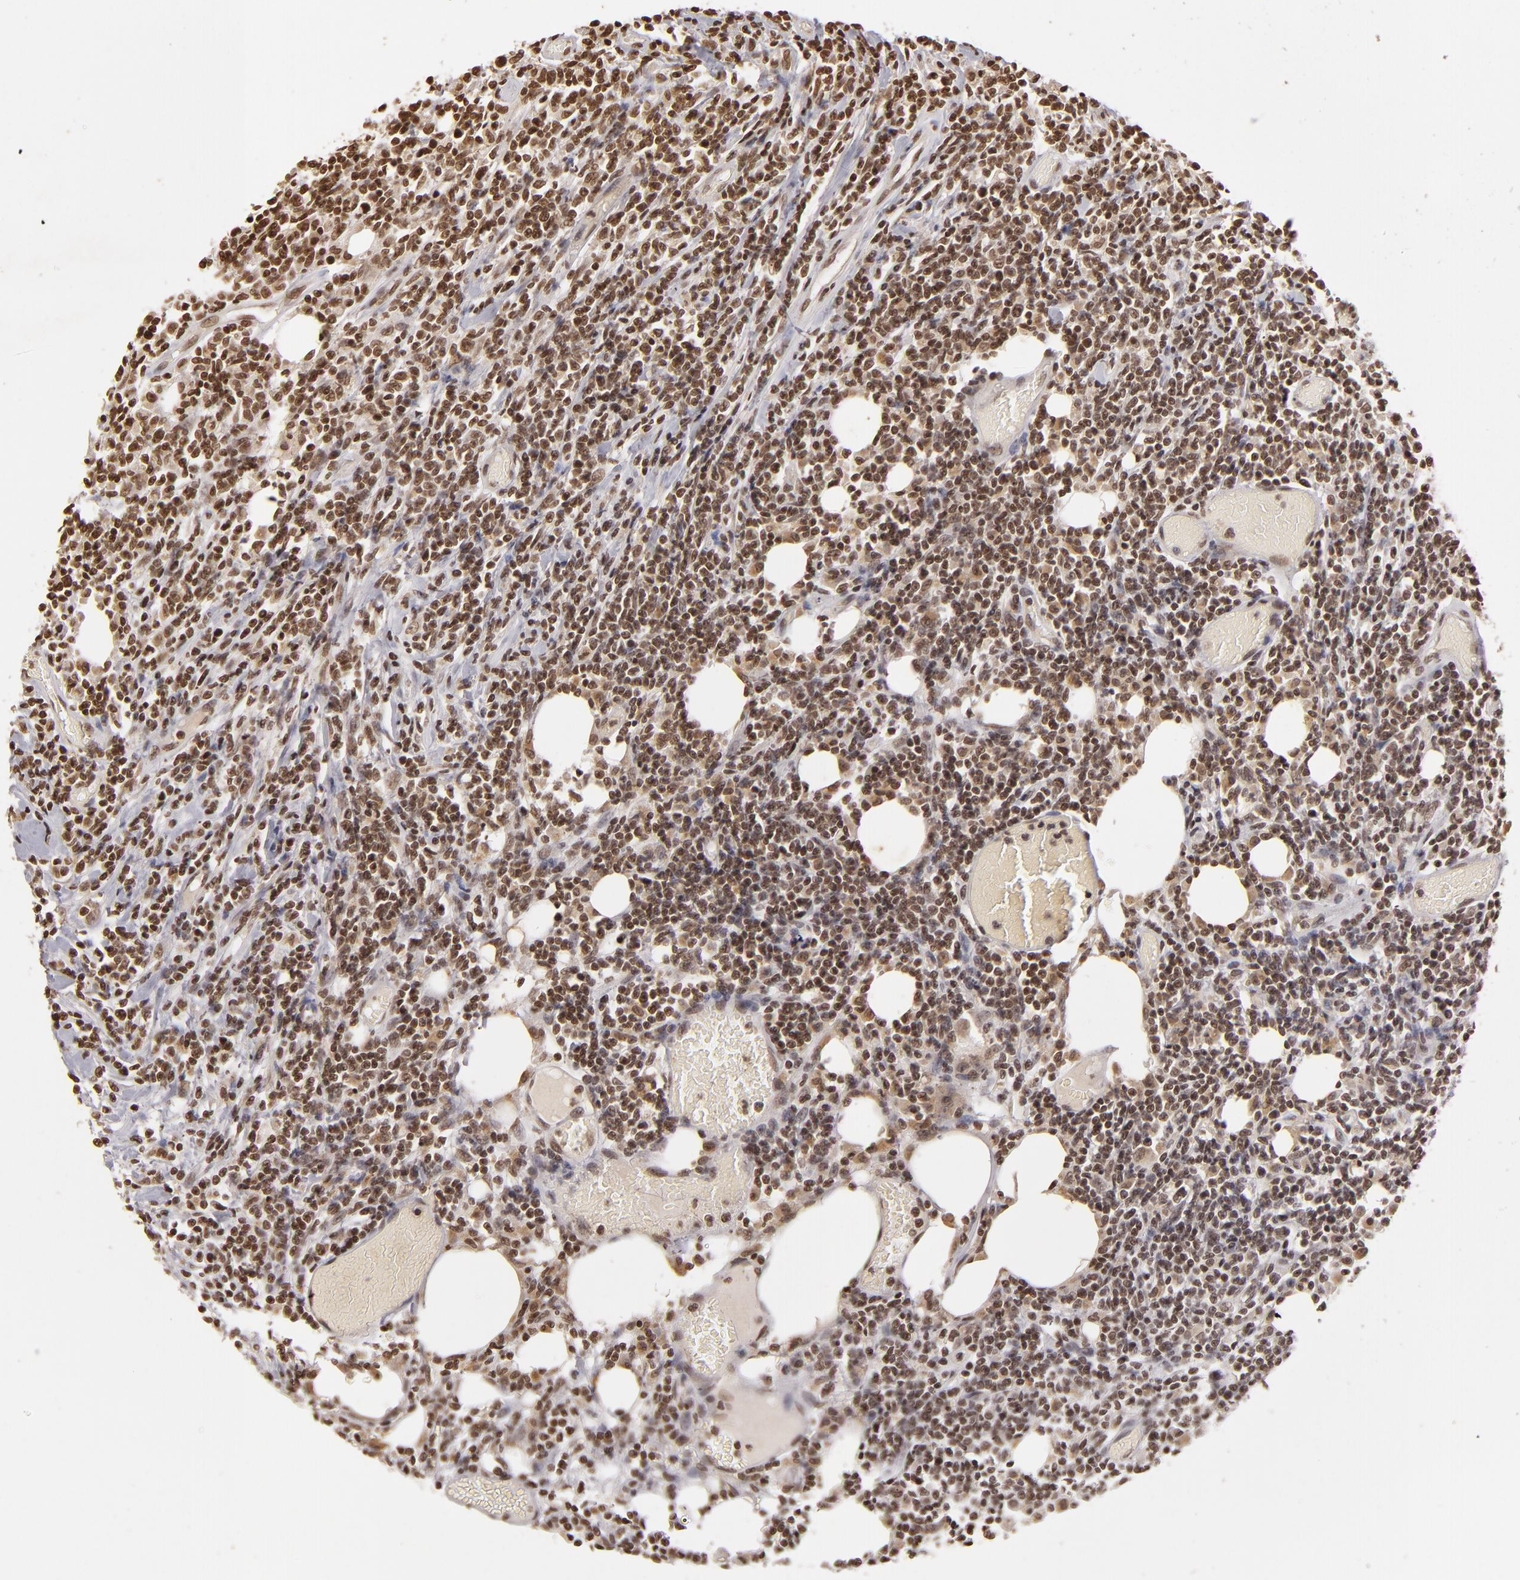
{"staining": {"intensity": "moderate", "quantity": ">75%", "location": "nuclear"}, "tissue": "lymphoma", "cell_type": "Tumor cells", "image_type": "cancer", "snomed": [{"axis": "morphology", "description": "Malignant lymphoma, non-Hodgkin's type, High grade"}, {"axis": "topography", "description": "Colon"}], "caption": "Immunohistochemistry staining of lymphoma, which reveals medium levels of moderate nuclear expression in about >75% of tumor cells indicating moderate nuclear protein expression. The staining was performed using DAB (3,3'-diaminobenzidine) (brown) for protein detection and nuclei were counterstained in hematoxylin (blue).", "gene": "CUL3", "patient": {"sex": "male", "age": 82}}